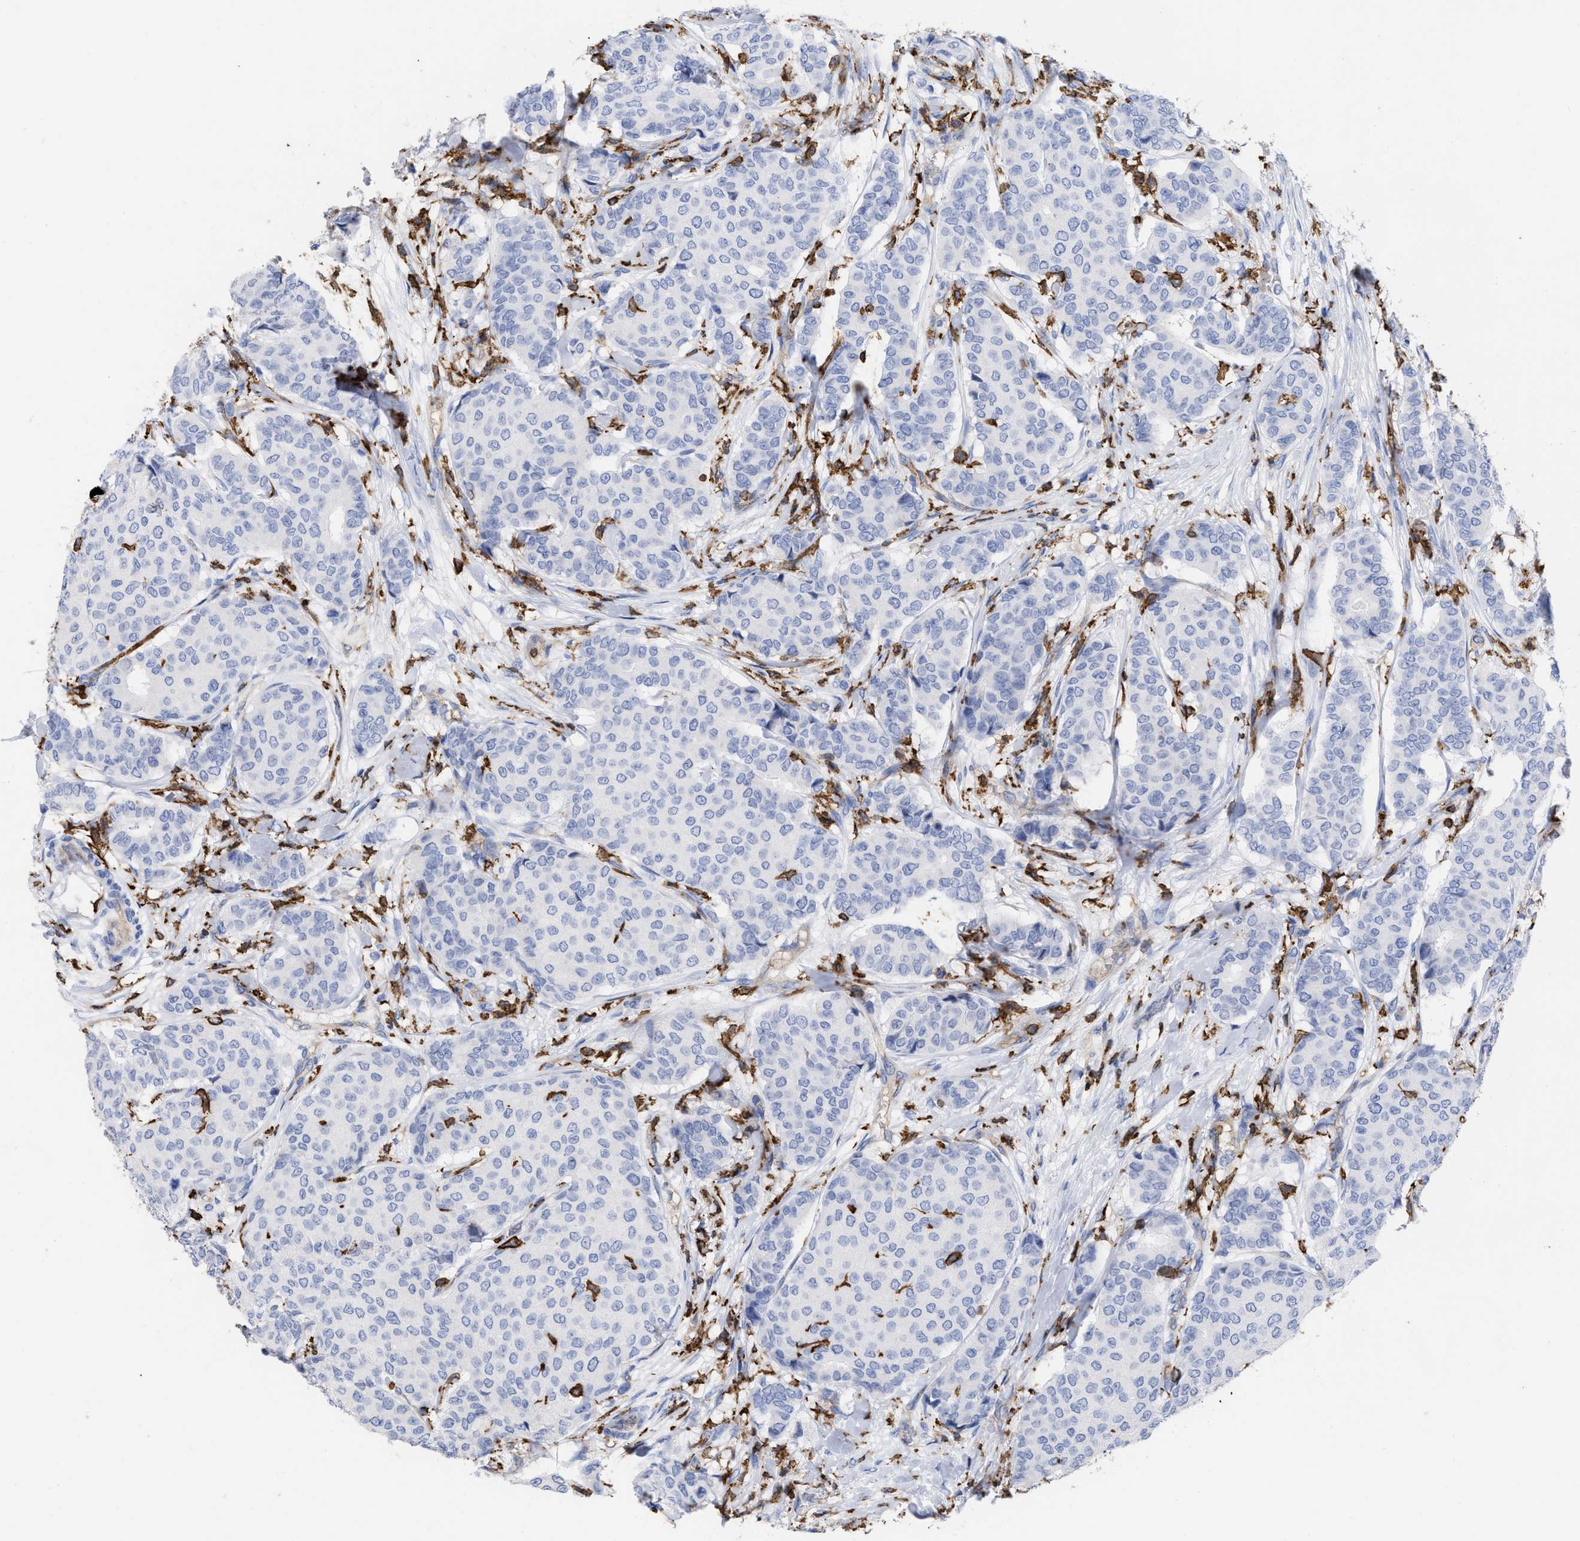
{"staining": {"intensity": "negative", "quantity": "none", "location": "none"}, "tissue": "breast cancer", "cell_type": "Tumor cells", "image_type": "cancer", "snomed": [{"axis": "morphology", "description": "Duct carcinoma"}, {"axis": "topography", "description": "Breast"}], "caption": "Protein analysis of breast cancer (invasive ductal carcinoma) reveals no significant expression in tumor cells. Nuclei are stained in blue.", "gene": "HCLS1", "patient": {"sex": "female", "age": 75}}